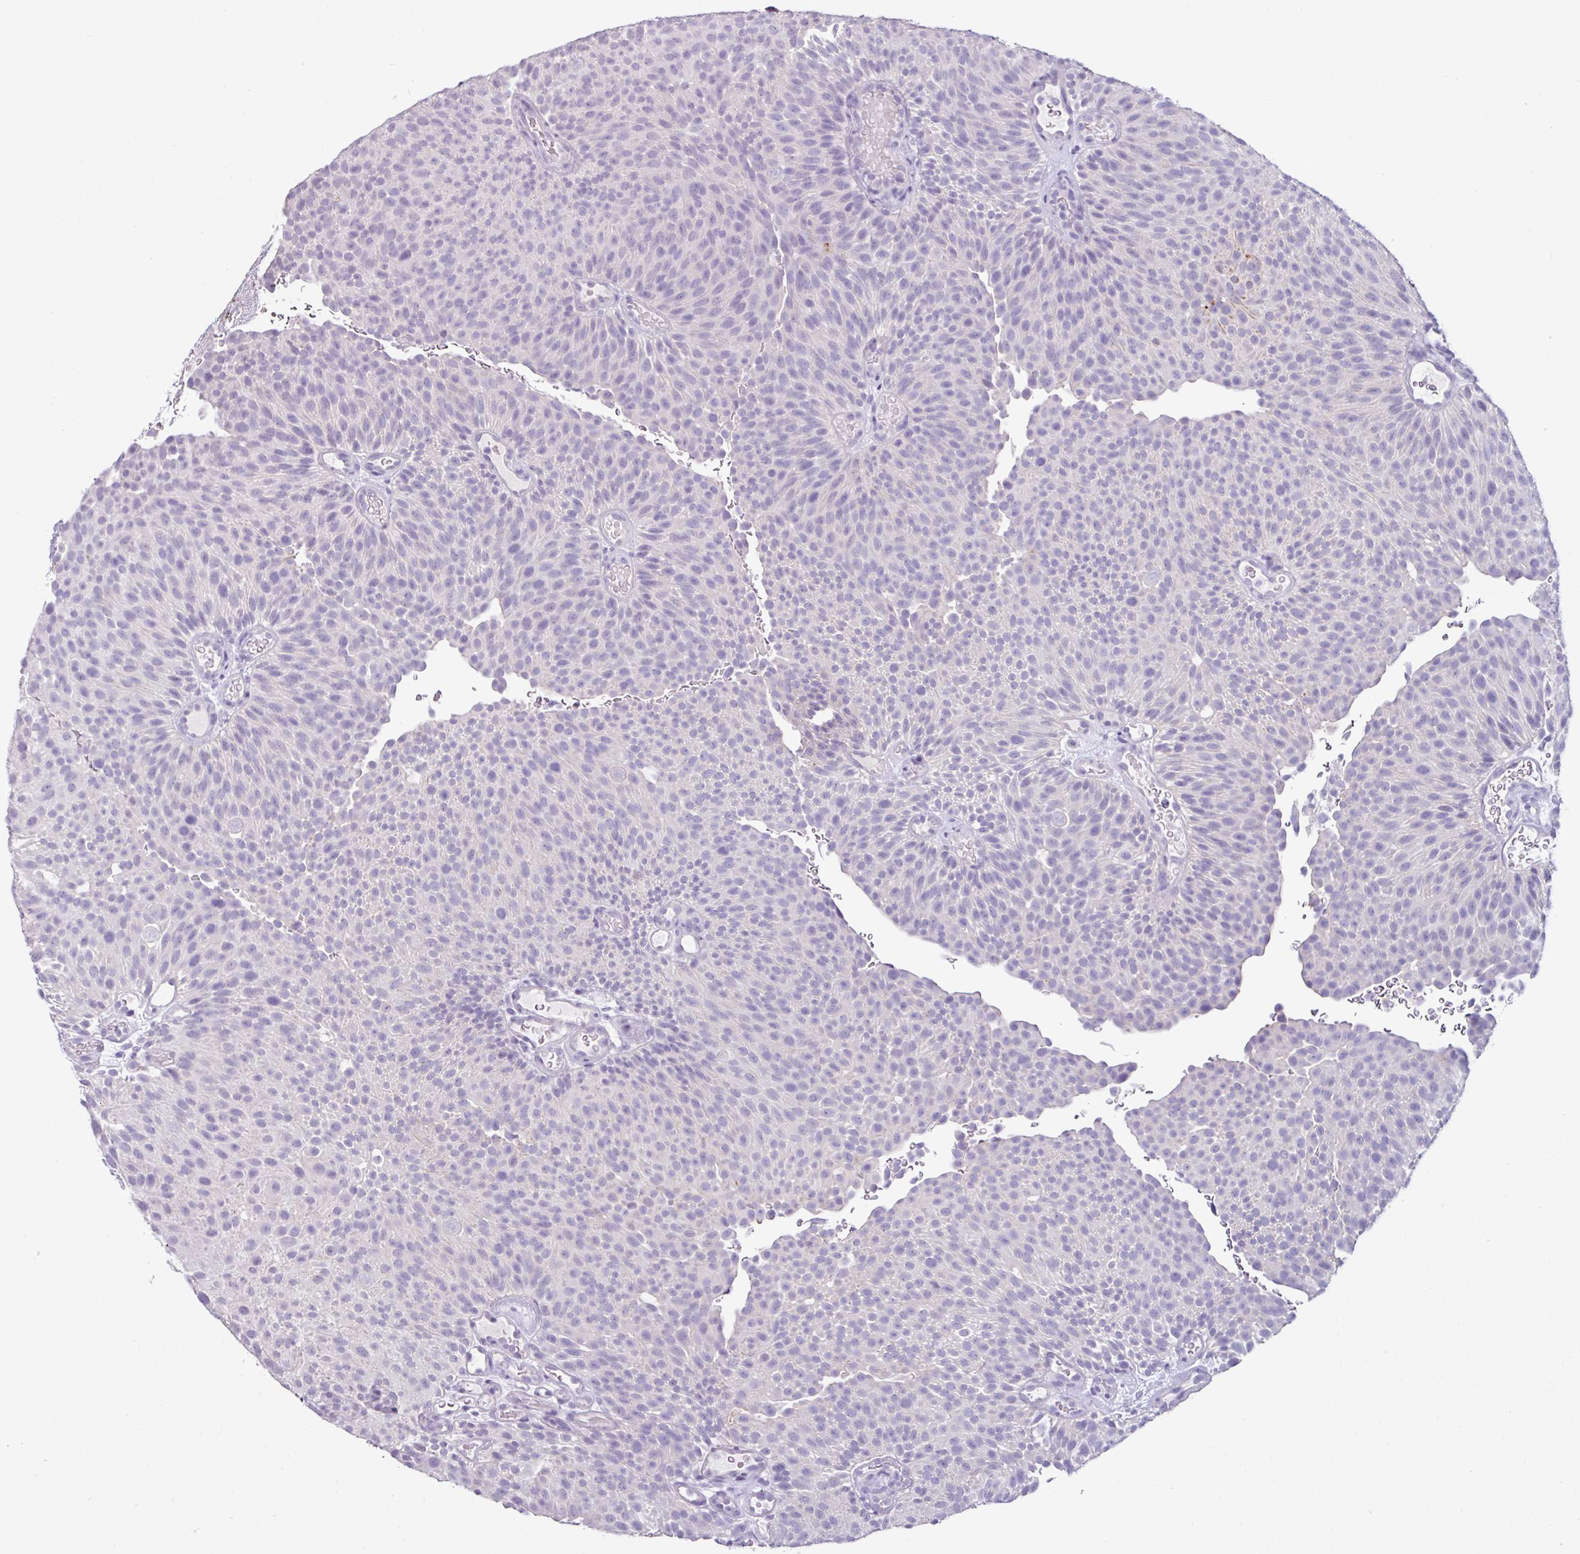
{"staining": {"intensity": "negative", "quantity": "none", "location": "none"}, "tissue": "urothelial cancer", "cell_type": "Tumor cells", "image_type": "cancer", "snomed": [{"axis": "morphology", "description": "Urothelial carcinoma, Low grade"}, {"axis": "topography", "description": "Urinary bladder"}], "caption": "Urothelial cancer was stained to show a protein in brown. There is no significant positivity in tumor cells.", "gene": "GLP2R", "patient": {"sex": "male", "age": 78}}